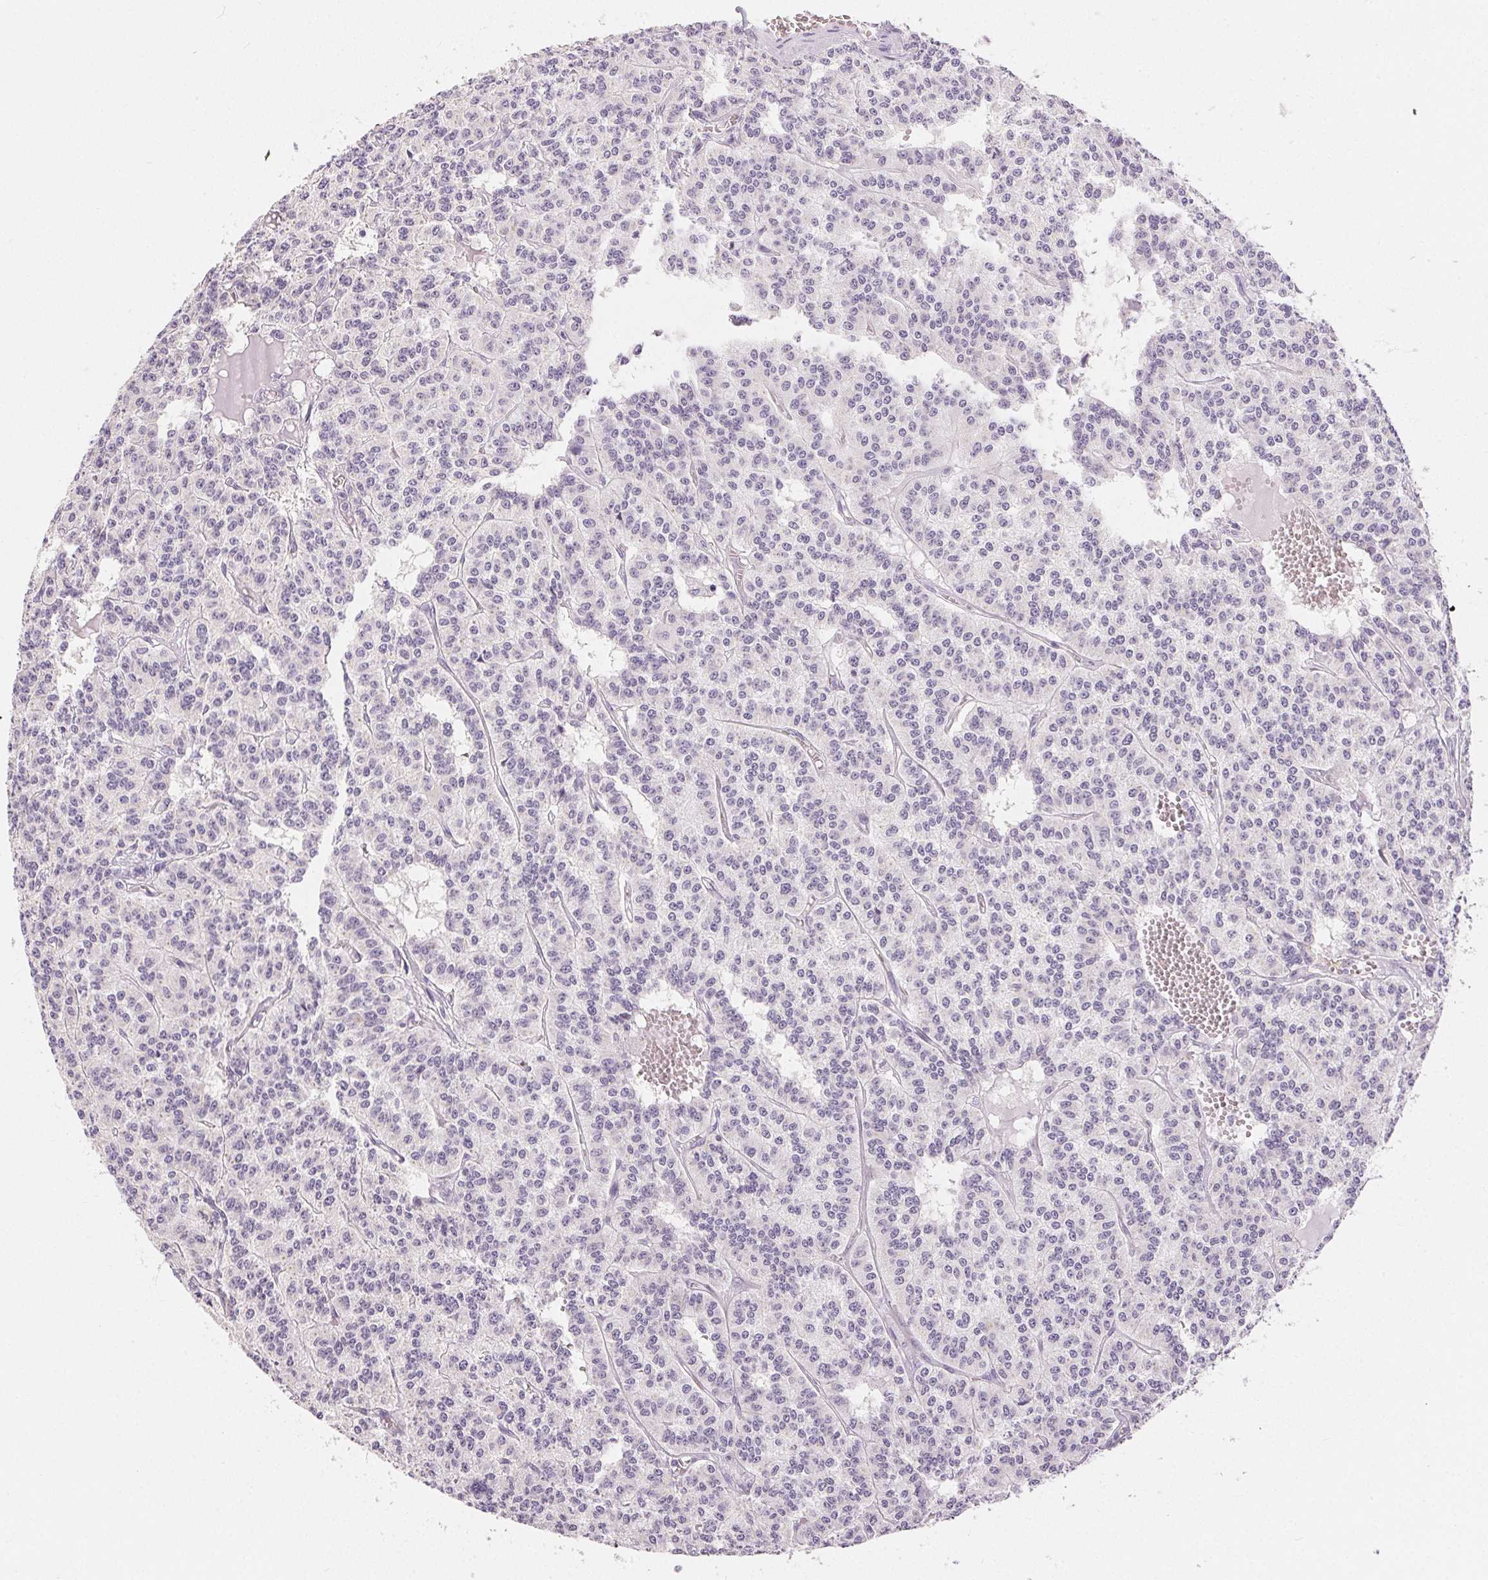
{"staining": {"intensity": "negative", "quantity": "none", "location": "none"}, "tissue": "carcinoid", "cell_type": "Tumor cells", "image_type": "cancer", "snomed": [{"axis": "morphology", "description": "Carcinoid, malignant, NOS"}, {"axis": "topography", "description": "Lung"}], "caption": "Carcinoid (malignant) stained for a protein using immunohistochemistry exhibits no expression tumor cells.", "gene": "SFTPD", "patient": {"sex": "female", "age": 71}}